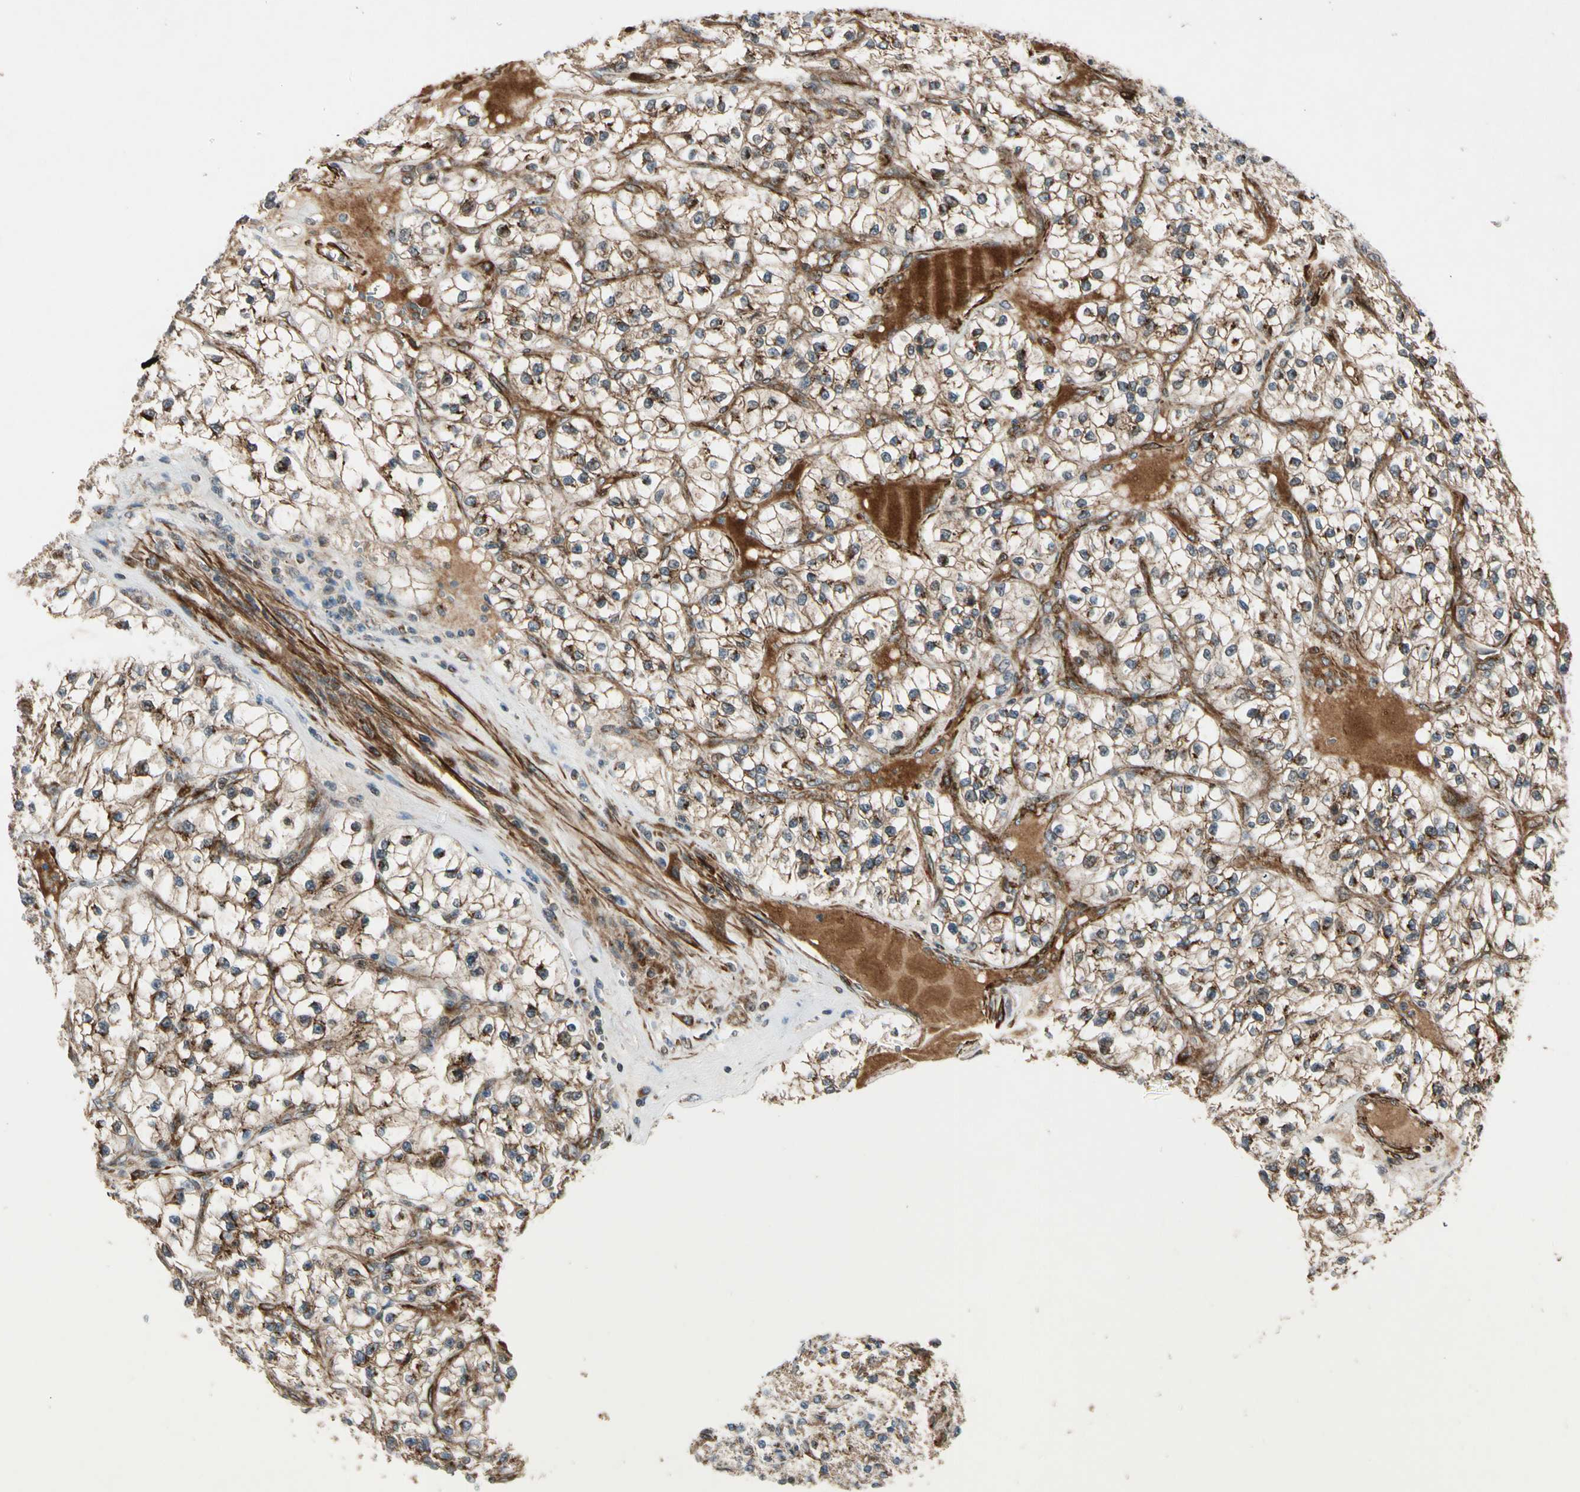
{"staining": {"intensity": "weak", "quantity": ">75%", "location": "cytoplasmic/membranous"}, "tissue": "renal cancer", "cell_type": "Tumor cells", "image_type": "cancer", "snomed": [{"axis": "morphology", "description": "Adenocarcinoma, NOS"}, {"axis": "topography", "description": "Kidney"}], "caption": "A photomicrograph showing weak cytoplasmic/membranous staining in about >75% of tumor cells in renal cancer (adenocarcinoma), as visualized by brown immunohistochemical staining.", "gene": "GCK", "patient": {"sex": "female", "age": 57}}